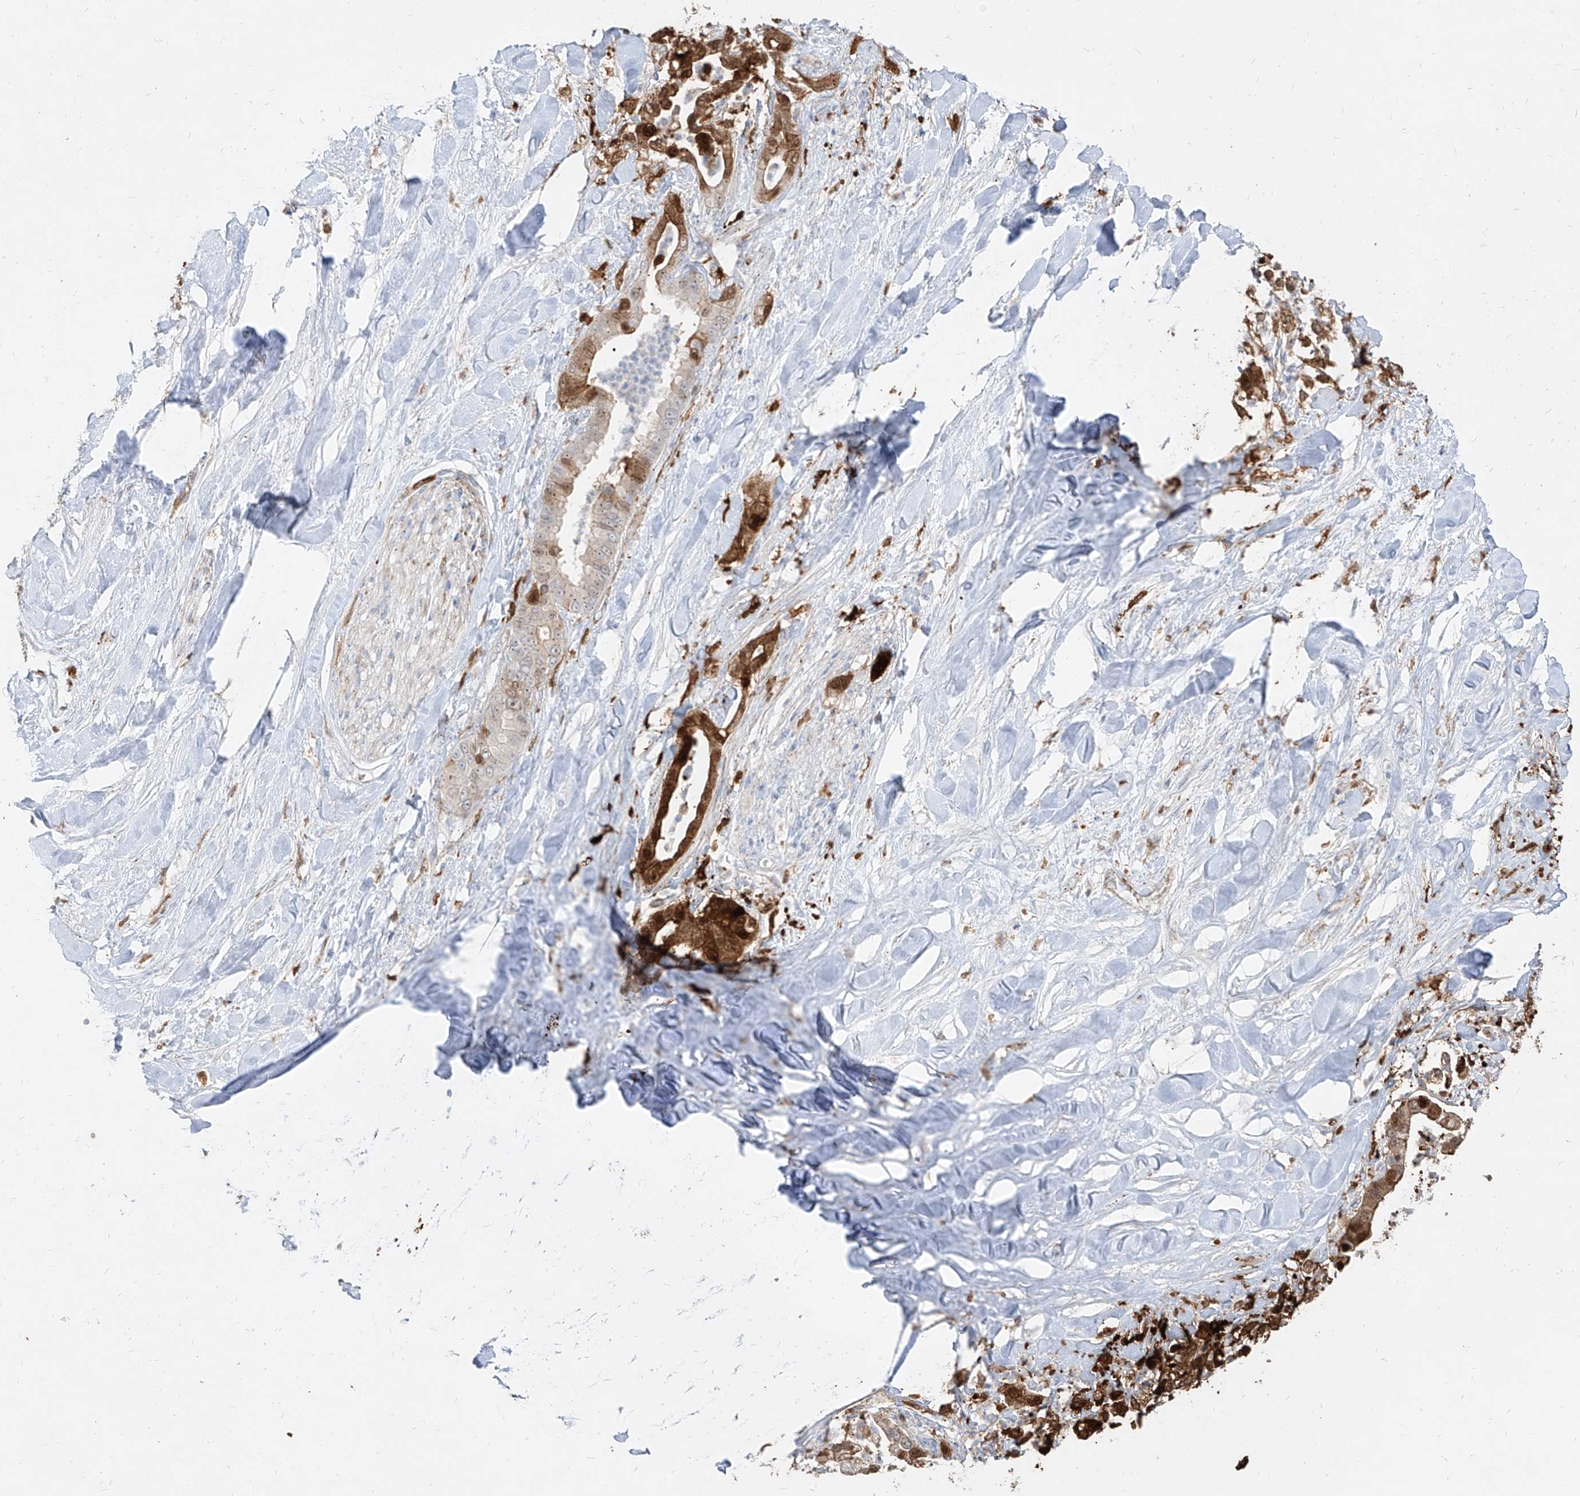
{"staining": {"intensity": "strong", "quantity": ">75%", "location": "cytoplasmic/membranous"}, "tissue": "liver cancer", "cell_type": "Tumor cells", "image_type": "cancer", "snomed": [{"axis": "morphology", "description": "Cholangiocarcinoma"}, {"axis": "topography", "description": "Liver"}], "caption": "This image exhibits liver cancer (cholangiocarcinoma) stained with immunohistochemistry (IHC) to label a protein in brown. The cytoplasmic/membranous of tumor cells show strong positivity for the protein. Nuclei are counter-stained blue.", "gene": "KYNU", "patient": {"sex": "female", "age": 54}}